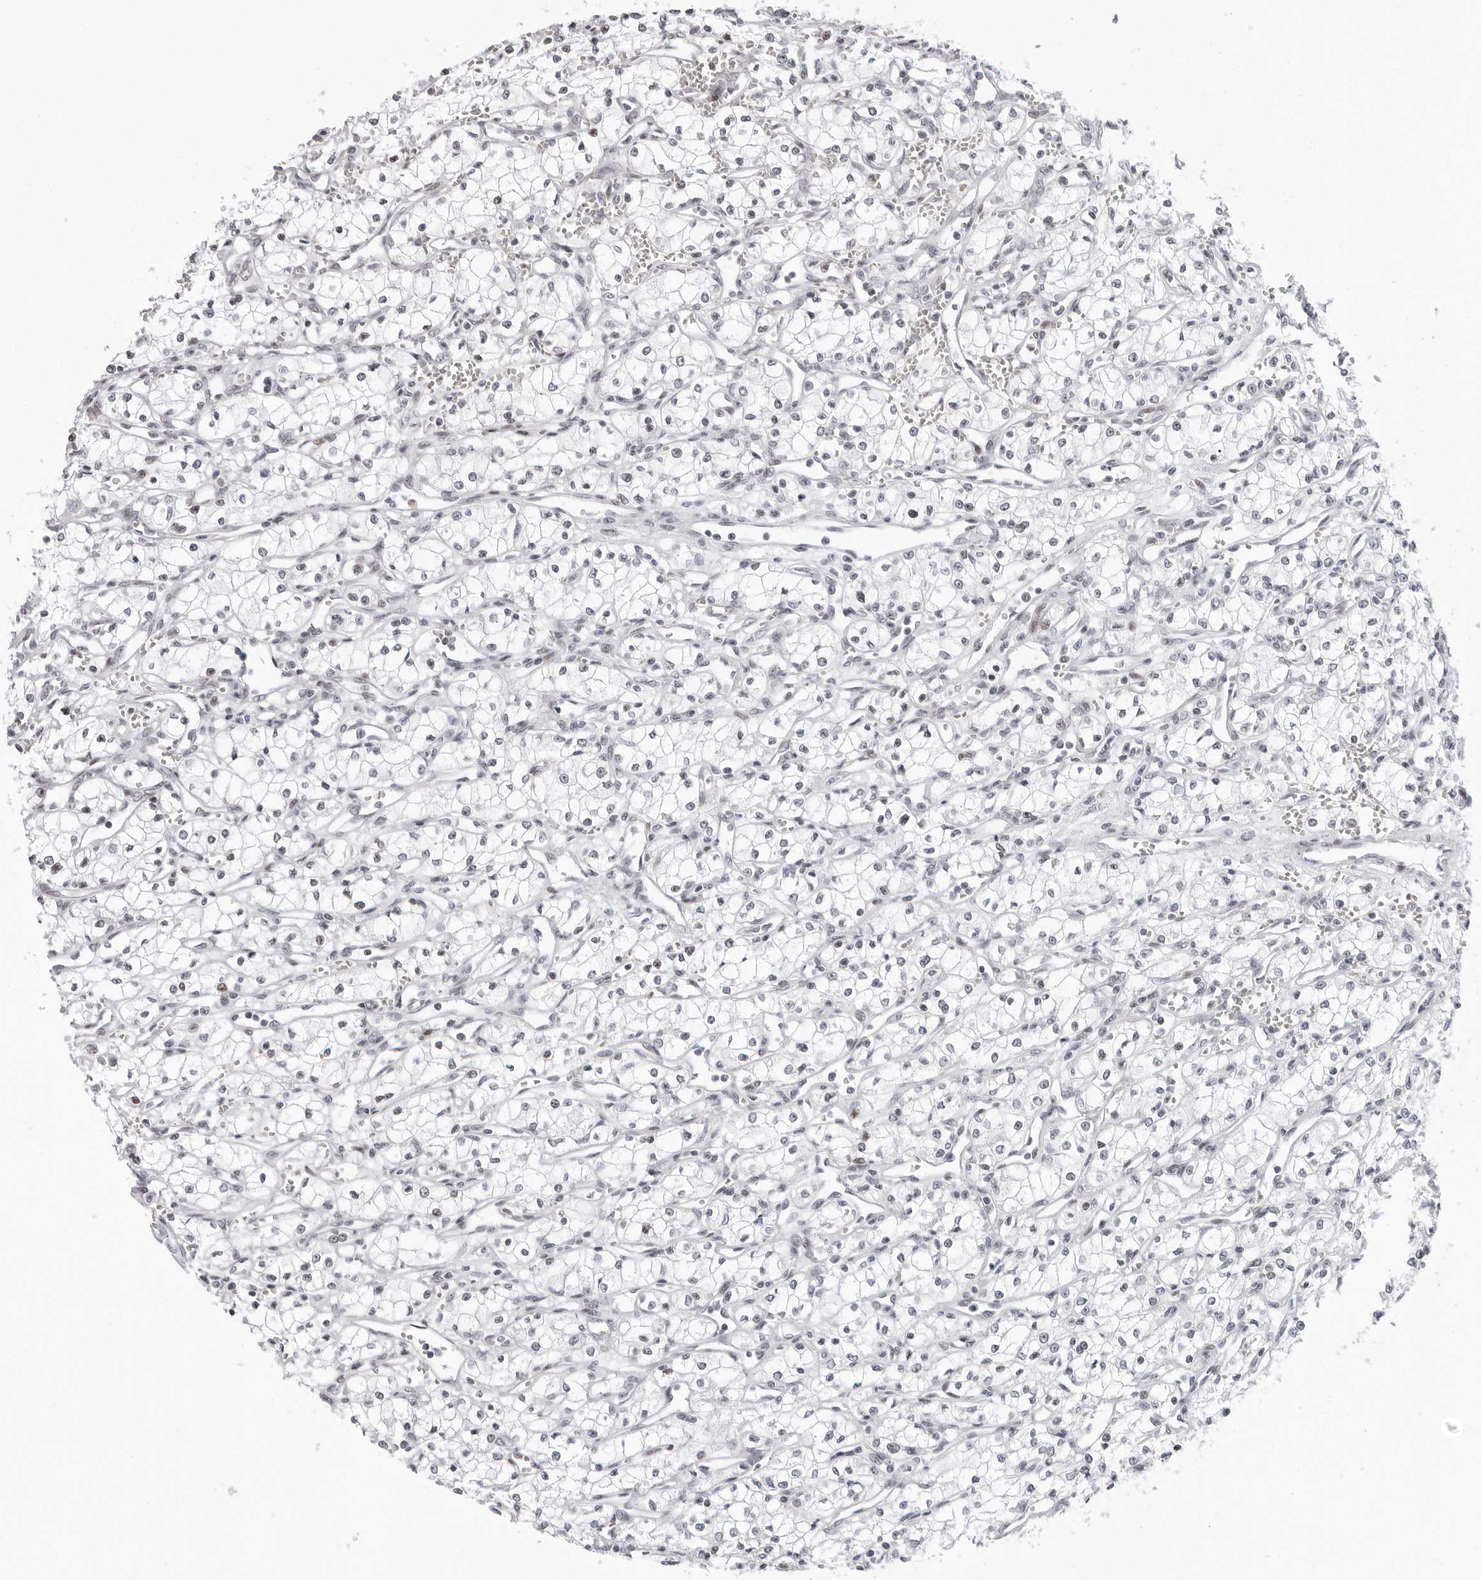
{"staining": {"intensity": "weak", "quantity": "<25%", "location": "nuclear"}, "tissue": "renal cancer", "cell_type": "Tumor cells", "image_type": "cancer", "snomed": [{"axis": "morphology", "description": "Adenocarcinoma, NOS"}, {"axis": "topography", "description": "Kidney"}], "caption": "The IHC histopathology image has no significant expression in tumor cells of renal cancer (adenocarcinoma) tissue.", "gene": "VEZF1", "patient": {"sex": "male", "age": 59}}